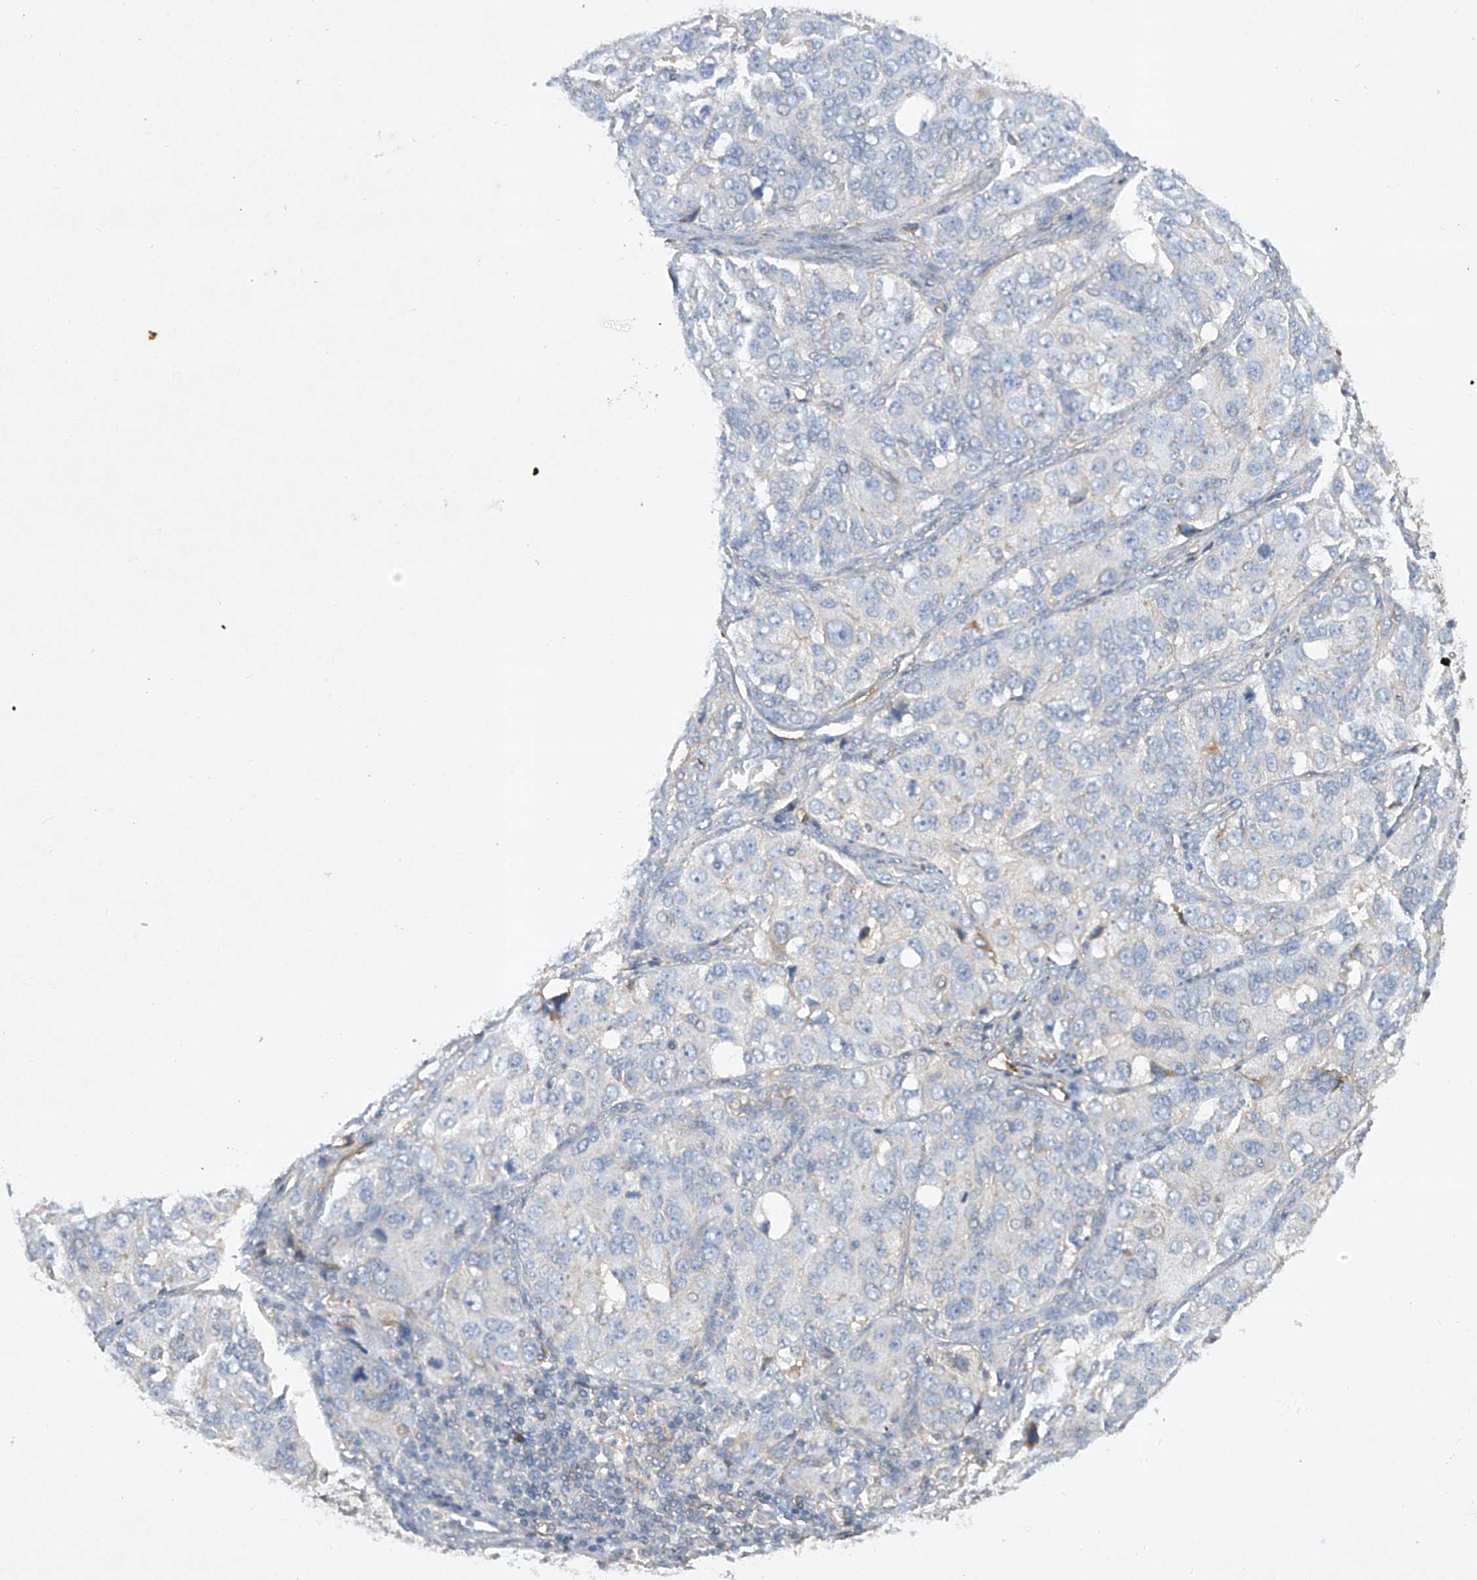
{"staining": {"intensity": "weak", "quantity": "<25%", "location": "cytoplasmic/membranous"}, "tissue": "ovarian cancer", "cell_type": "Tumor cells", "image_type": "cancer", "snomed": [{"axis": "morphology", "description": "Carcinoma, endometroid"}, {"axis": "topography", "description": "Ovary"}], "caption": "Photomicrograph shows no protein expression in tumor cells of ovarian cancer tissue.", "gene": "HAS3", "patient": {"sex": "female", "age": 51}}